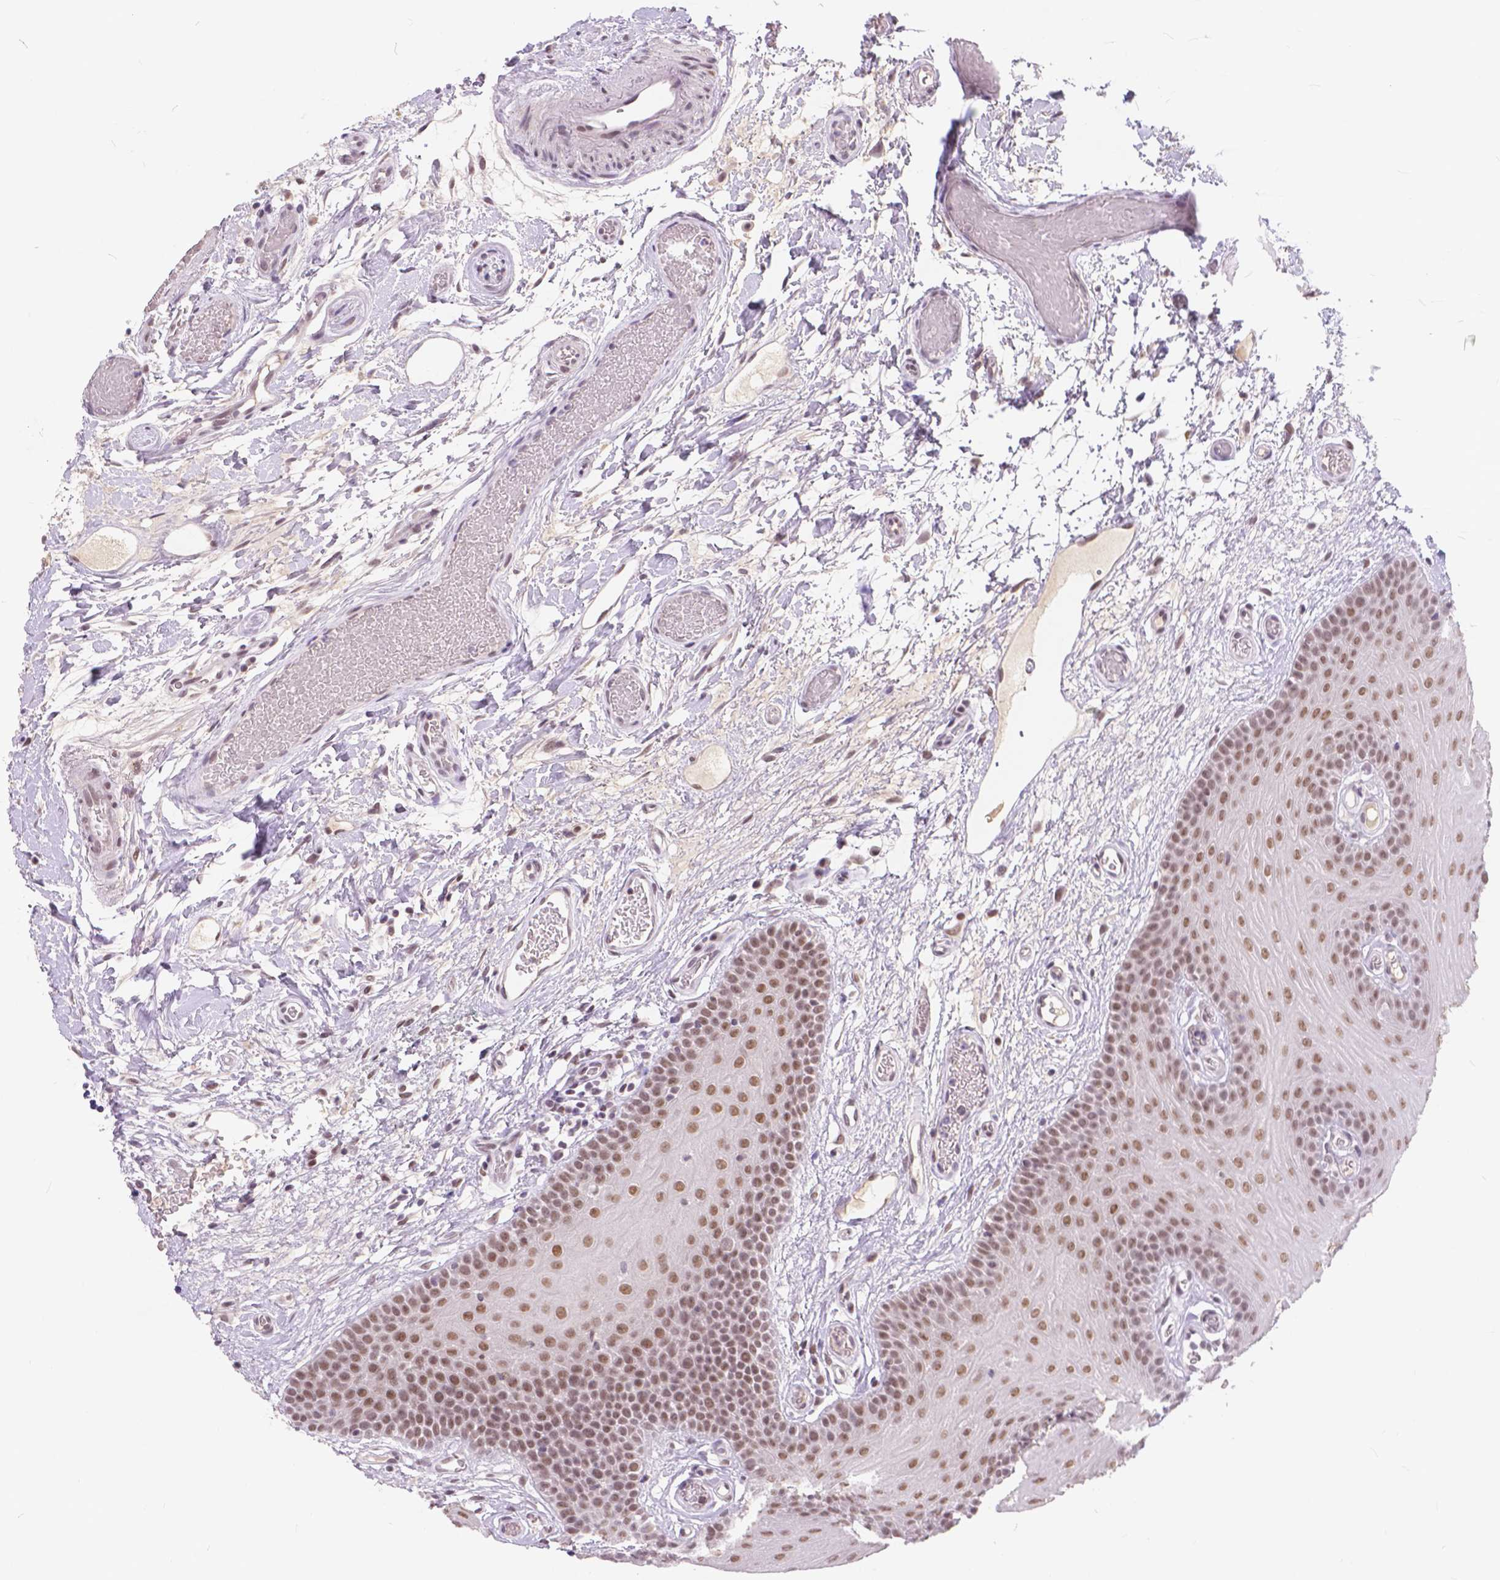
{"staining": {"intensity": "moderate", "quantity": ">75%", "location": "nuclear"}, "tissue": "oral mucosa", "cell_type": "Squamous epithelial cells", "image_type": "normal", "snomed": [{"axis": "morphology", "description": "Normal tissue, NOS"}, {"axis": "morphology", "description": "Squamous cell carcinoma, NOS"}, {"axis": "topography", "description": "Oral tissue"}, {"axis": "topography", "description": "Head-Neck"}], "caption": "Immunohistochemistry image of normal oral mucosa: oral mucosa stained using immunohistochemistry displays medium levels of moderate protein expression localized specifically in the nuclear of squamous epithelial cells, appearing as a nuclear brown color.", "gene": "FAM53A", "patient": {"sex": "male", "age": 78}}